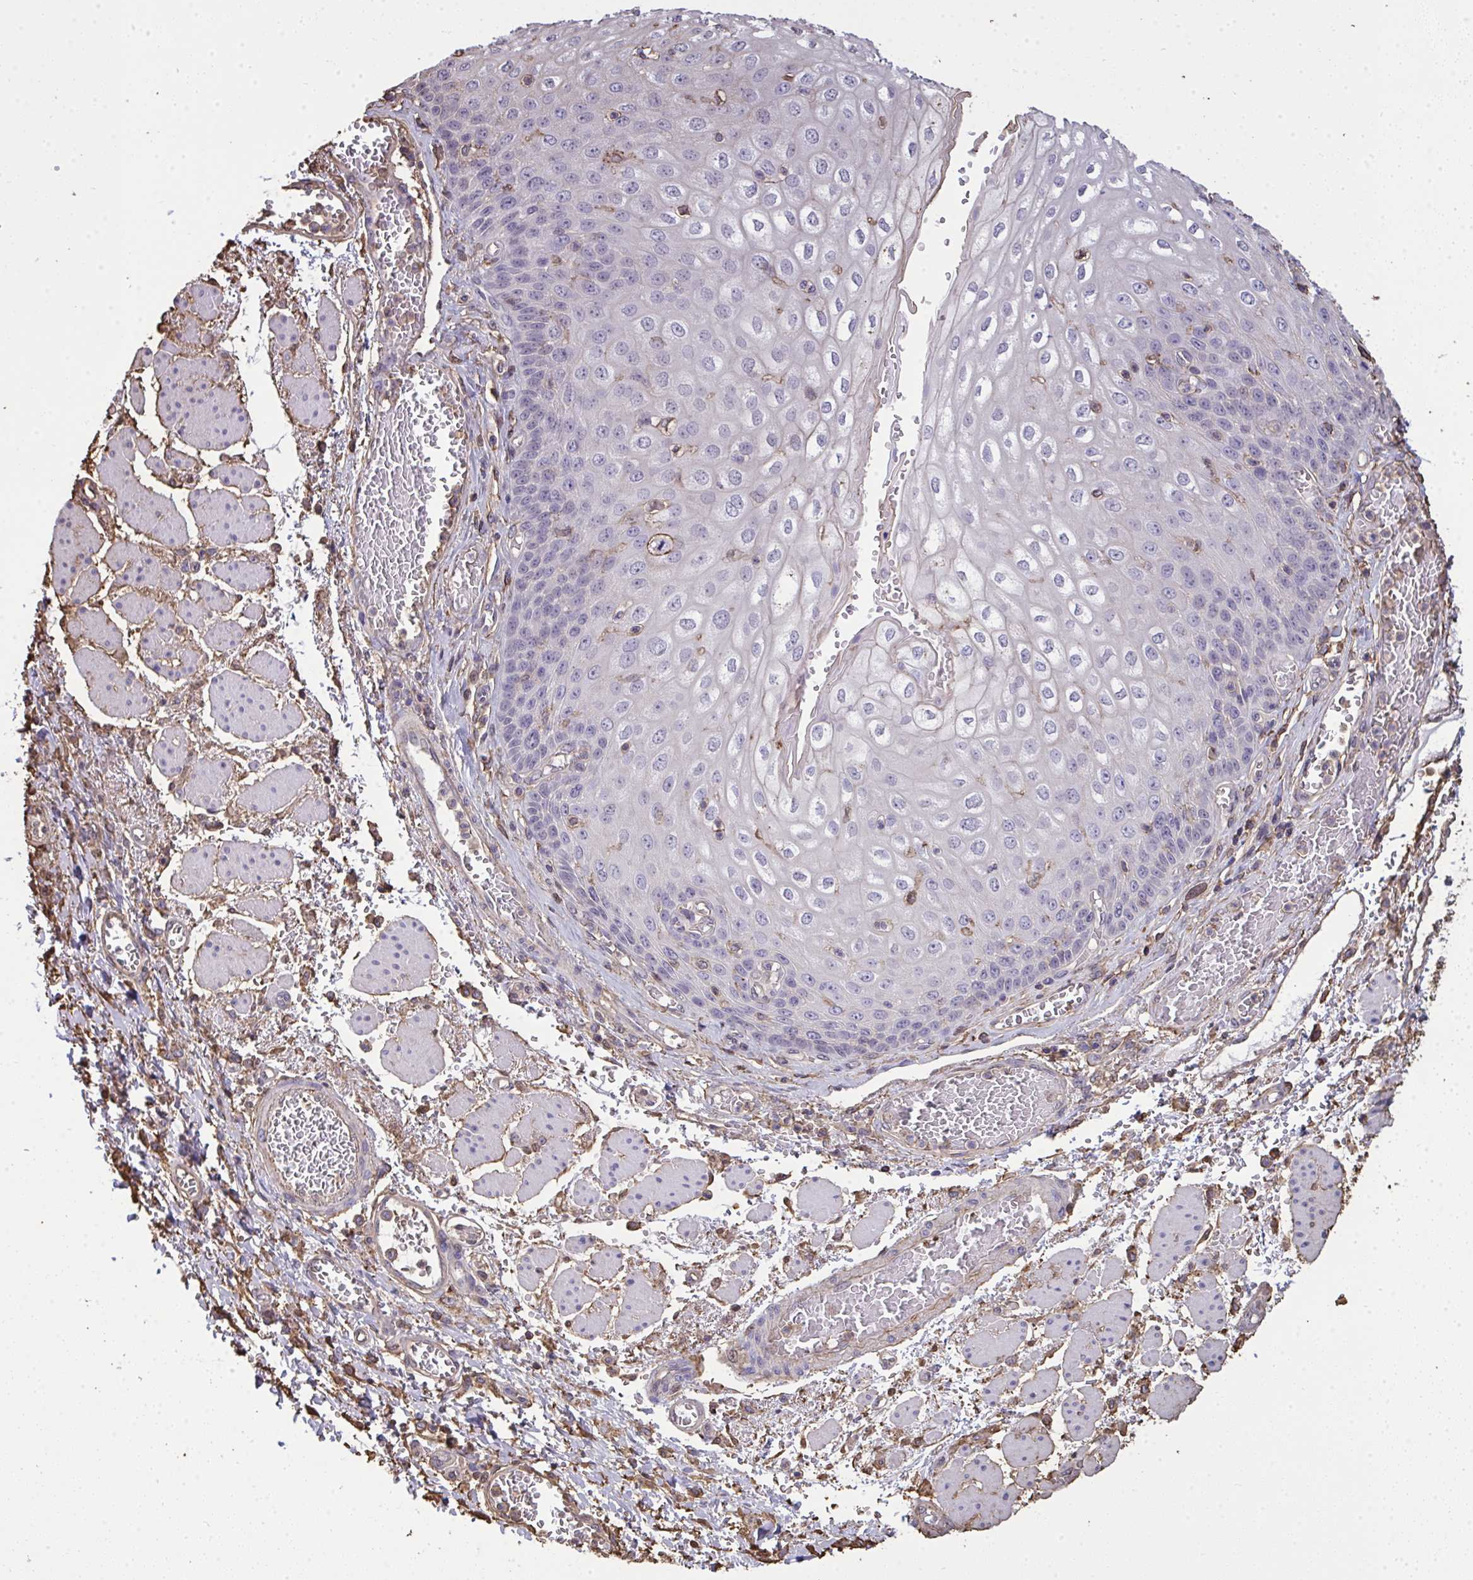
{"staining": {"intensity": "negative", "quantity": "none", "location": "none"}, "tissue": "esophagus", "cell_type": "Squamous epithelial cells", "image_type": "normal", "snomed": [{"axis": "morphology", "description": "Normal tissue, NOS"}, {"axis": "morphology", "description": "Adenocarcinoma, NOS"}, {"axis": "topography", "description": "Esophagus"}], "caption": "The photomicrograph shows no significant staining in squamous epithelial cells of esophagus.", "gene": "ANXA5", "patient": {"sex": "male", "age": 81}}